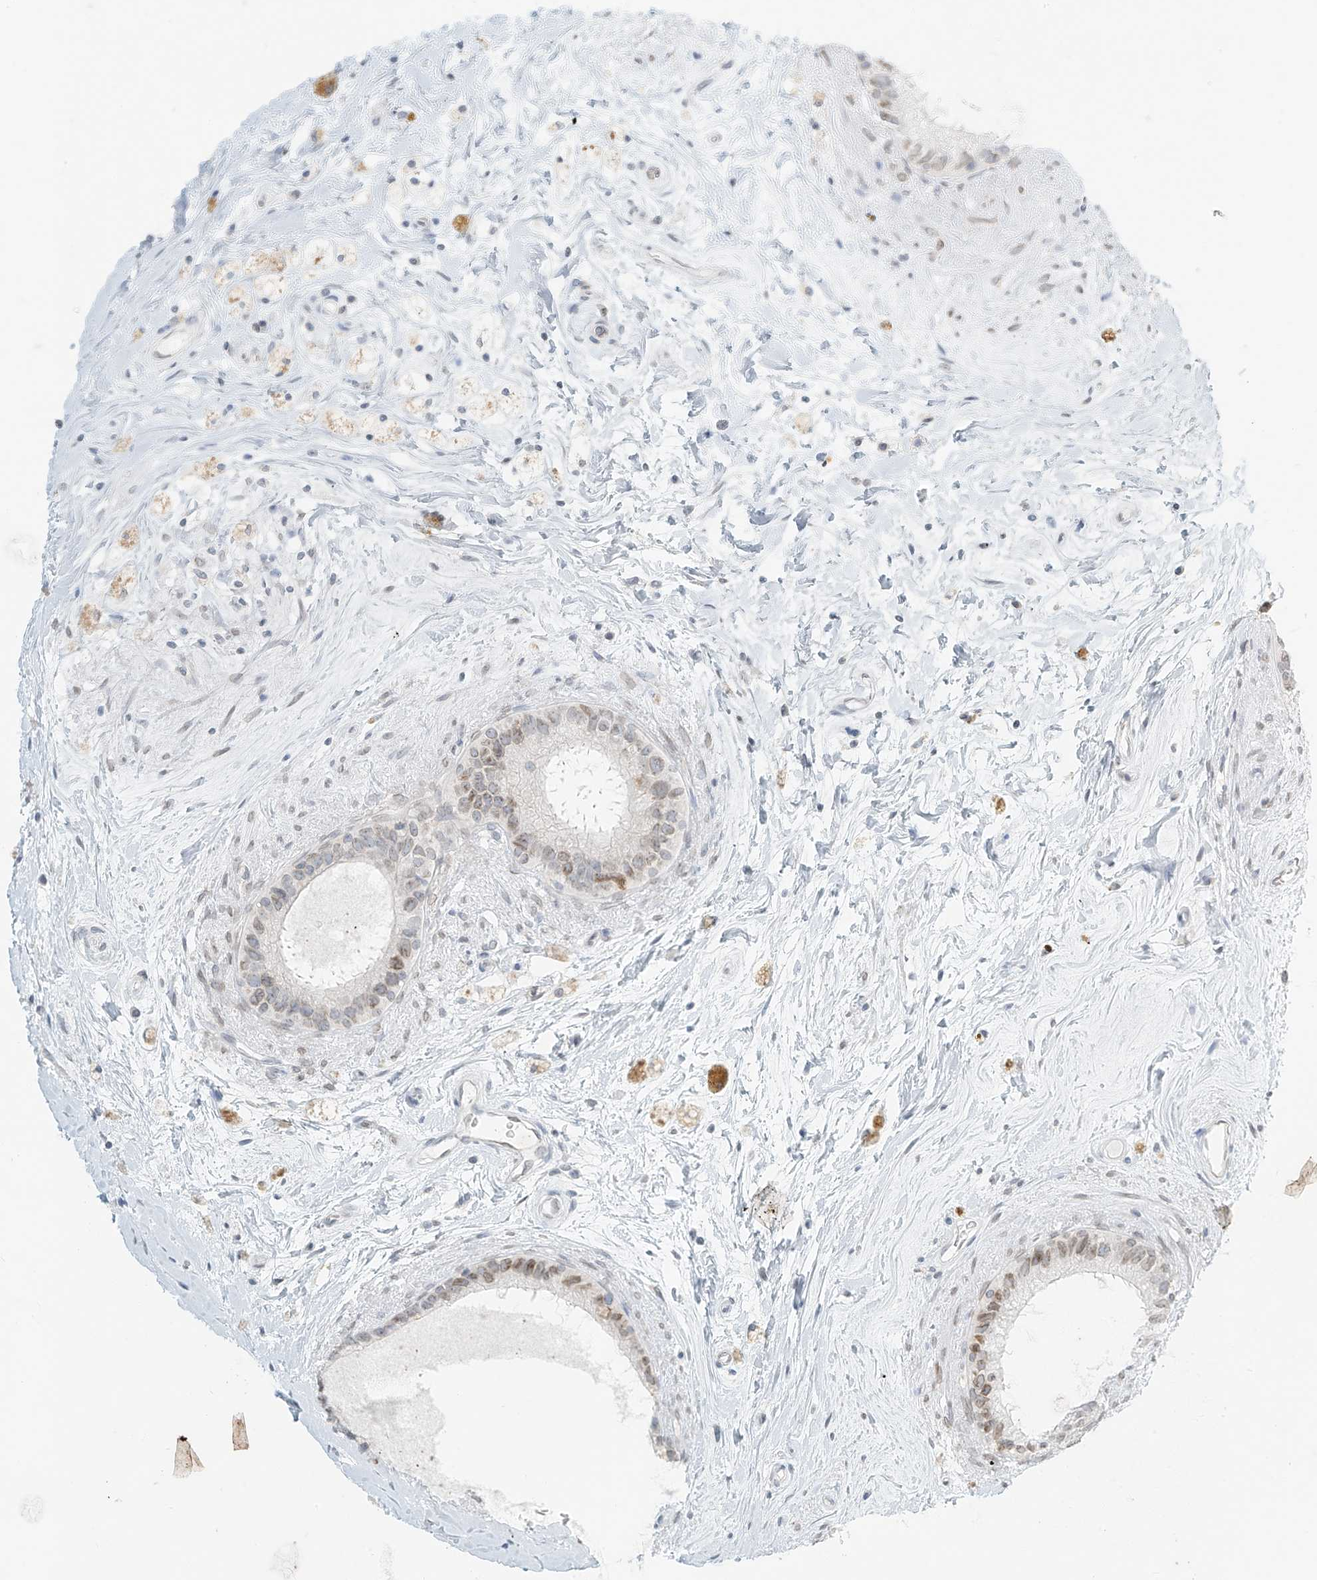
{"staining": {"intensity": "moderate", "quantity": "25%-75%", "location": "nuclear"}, "tissue": "epididymis", "cell_type": "Glandular cells", "image_type": "normal", "snomed": [{"axis": "morphology", "description": "Normal tissue, NOS"}, {"axis": "topography", "description": "Epididymis"}], "caption": "About 25%-75% of glandular cells in unremarkable epididymis demonstrate moderate nuclear protein staining as visualized by brown immunohistochemical staining.", "gene": "OSBPL7", "patient": {"sex": "male", "age": 80}}